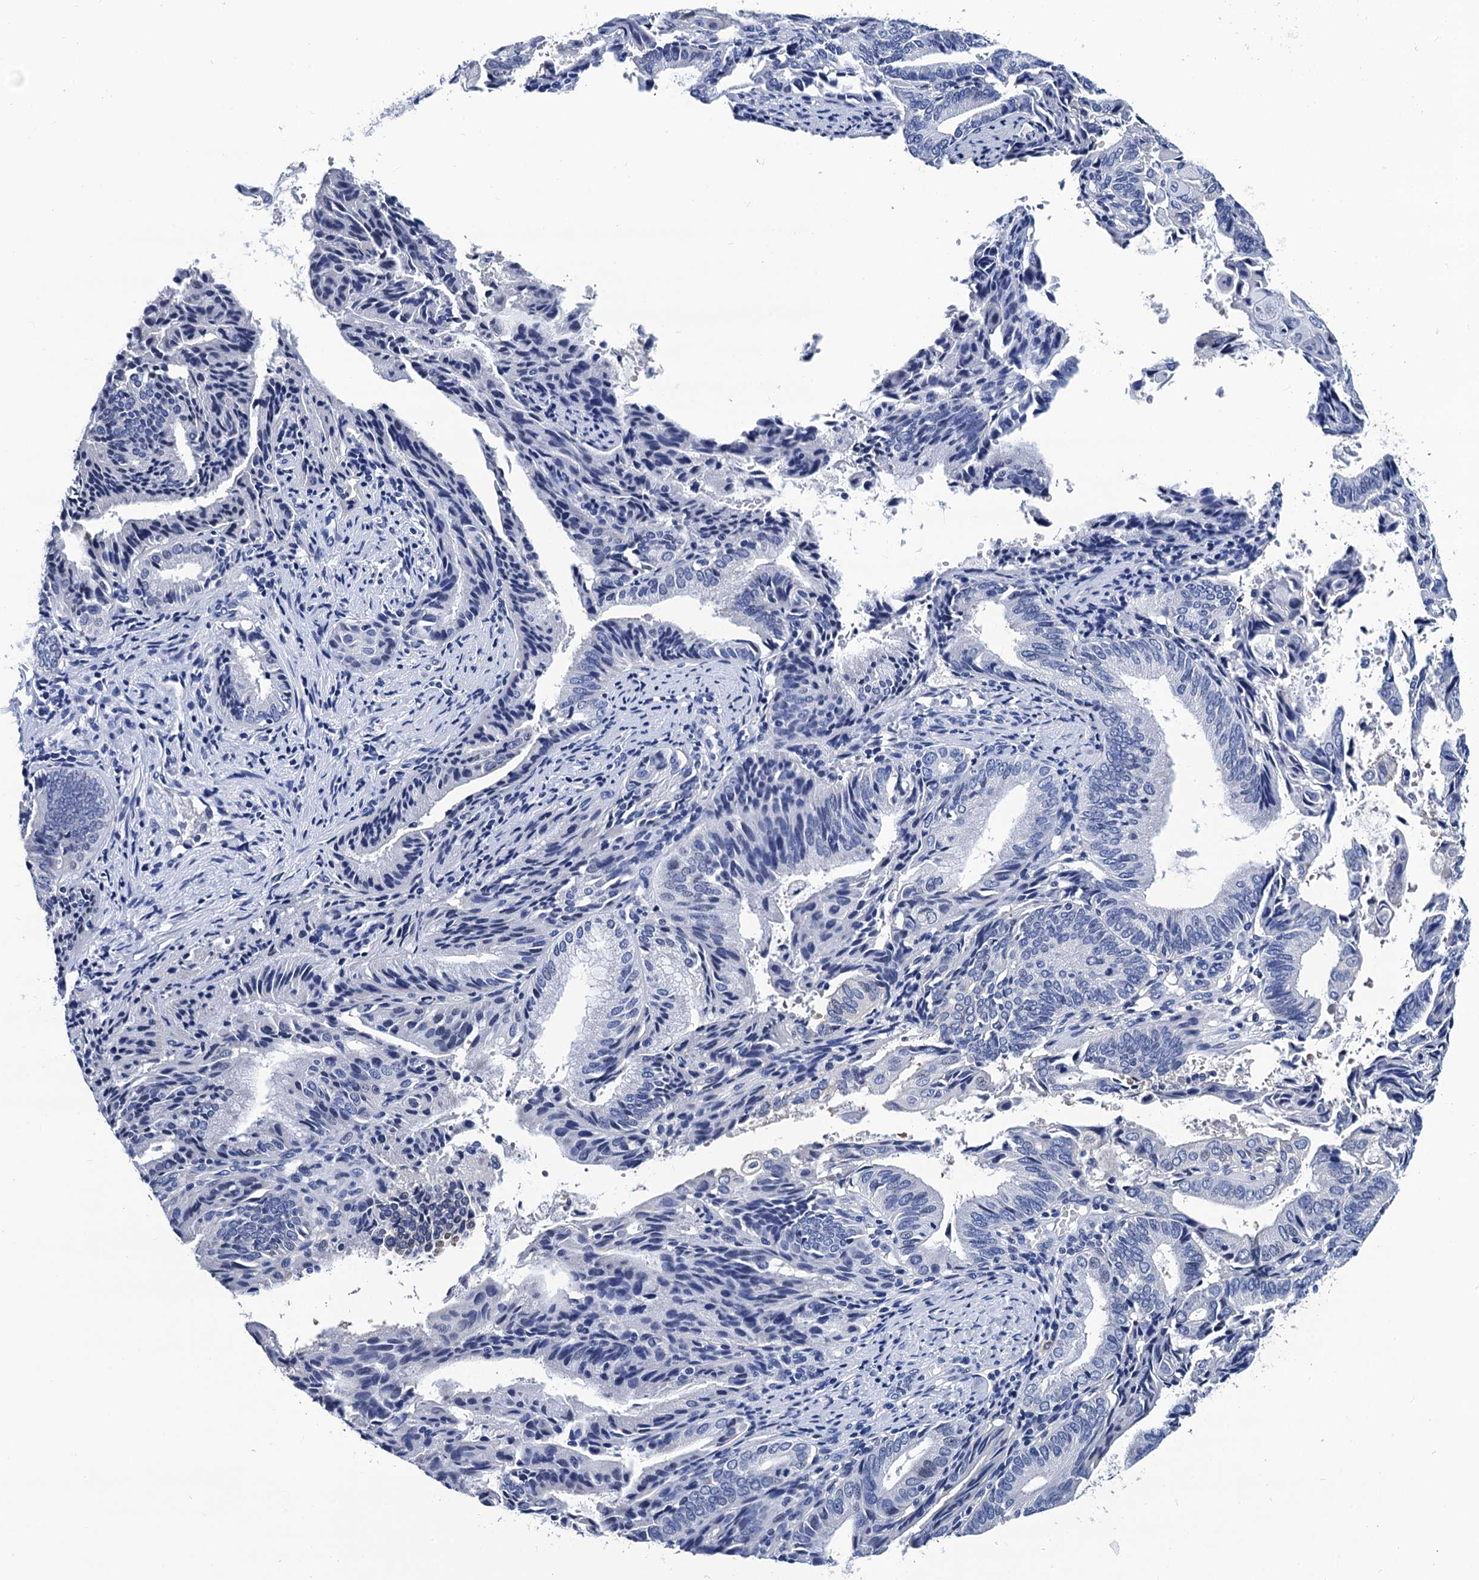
{"staining": {"intensity": "negative", "quantity": "none", "location": "none"}, "tissue": "endometrial cancer", "cell_type": "Tumor cells", "image_type": "cancer", "snomed": [{"axis": "morphology", "description": "Adenocarcinoma, NOS"}, {"axis": "topography", "description": "Endometrium"}], "caption": "A high-resolution photomicrograph shows immunohistochemistry staining of endometrial cancer, which shows no significant expression in tumor cells.", "gene": "LRRC30", "patient": {"sex": "female", "age": 49}}